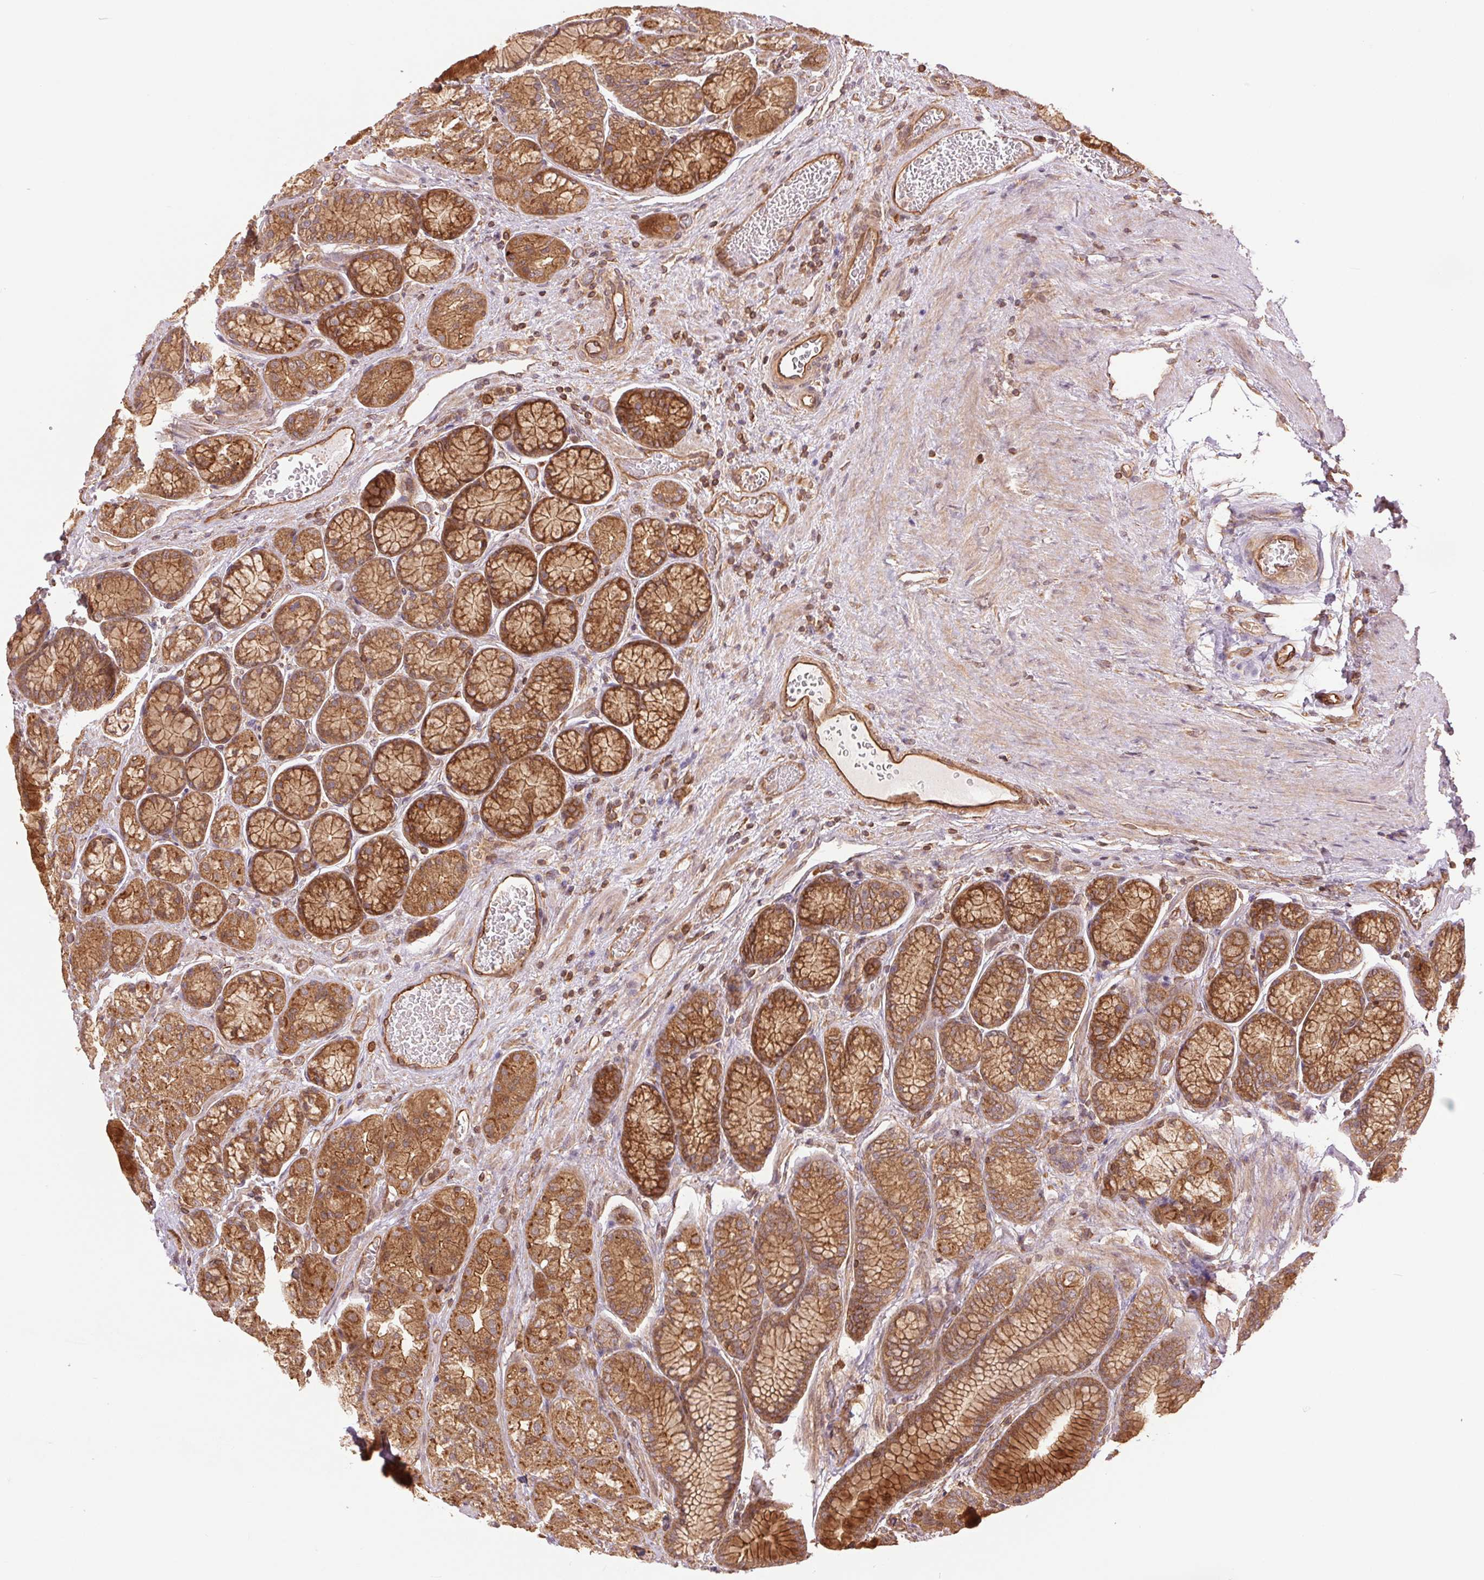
{"staining": {"intensity": "strong", "quantity": ">75%", "location": "cytoplasmic/membranous"}, "tissue": "stomach", "cell_type": "Glandular cells", "image_type": "normal", "snomed": [{"axis": "morphology", "description": "Normal tissue, NOS"}, {"axis": "morphology", "description": "Adenocarcinoma, NOS"}, {"axis": "morphology", "description": "Adenocarcinoma, High grade"}, {"axis": "topography", "description": "Stomach, upper"}, {"axis": "topography", "description": "Stomach"}], "caption": "Immunohistochemistry staining of benign stomach, which reveals high levels of strong cytoplasmic/membranous positivity in approximately >75% of glandular cells indicating strong cytoplasmic/membranous protein expression. The staining was performed using DAB (brown) for protein detection and nuclei were counterstained in hematoxylin (blue).", "gene": "STARD7", "patient": {"sex": "female", "age": 65}}